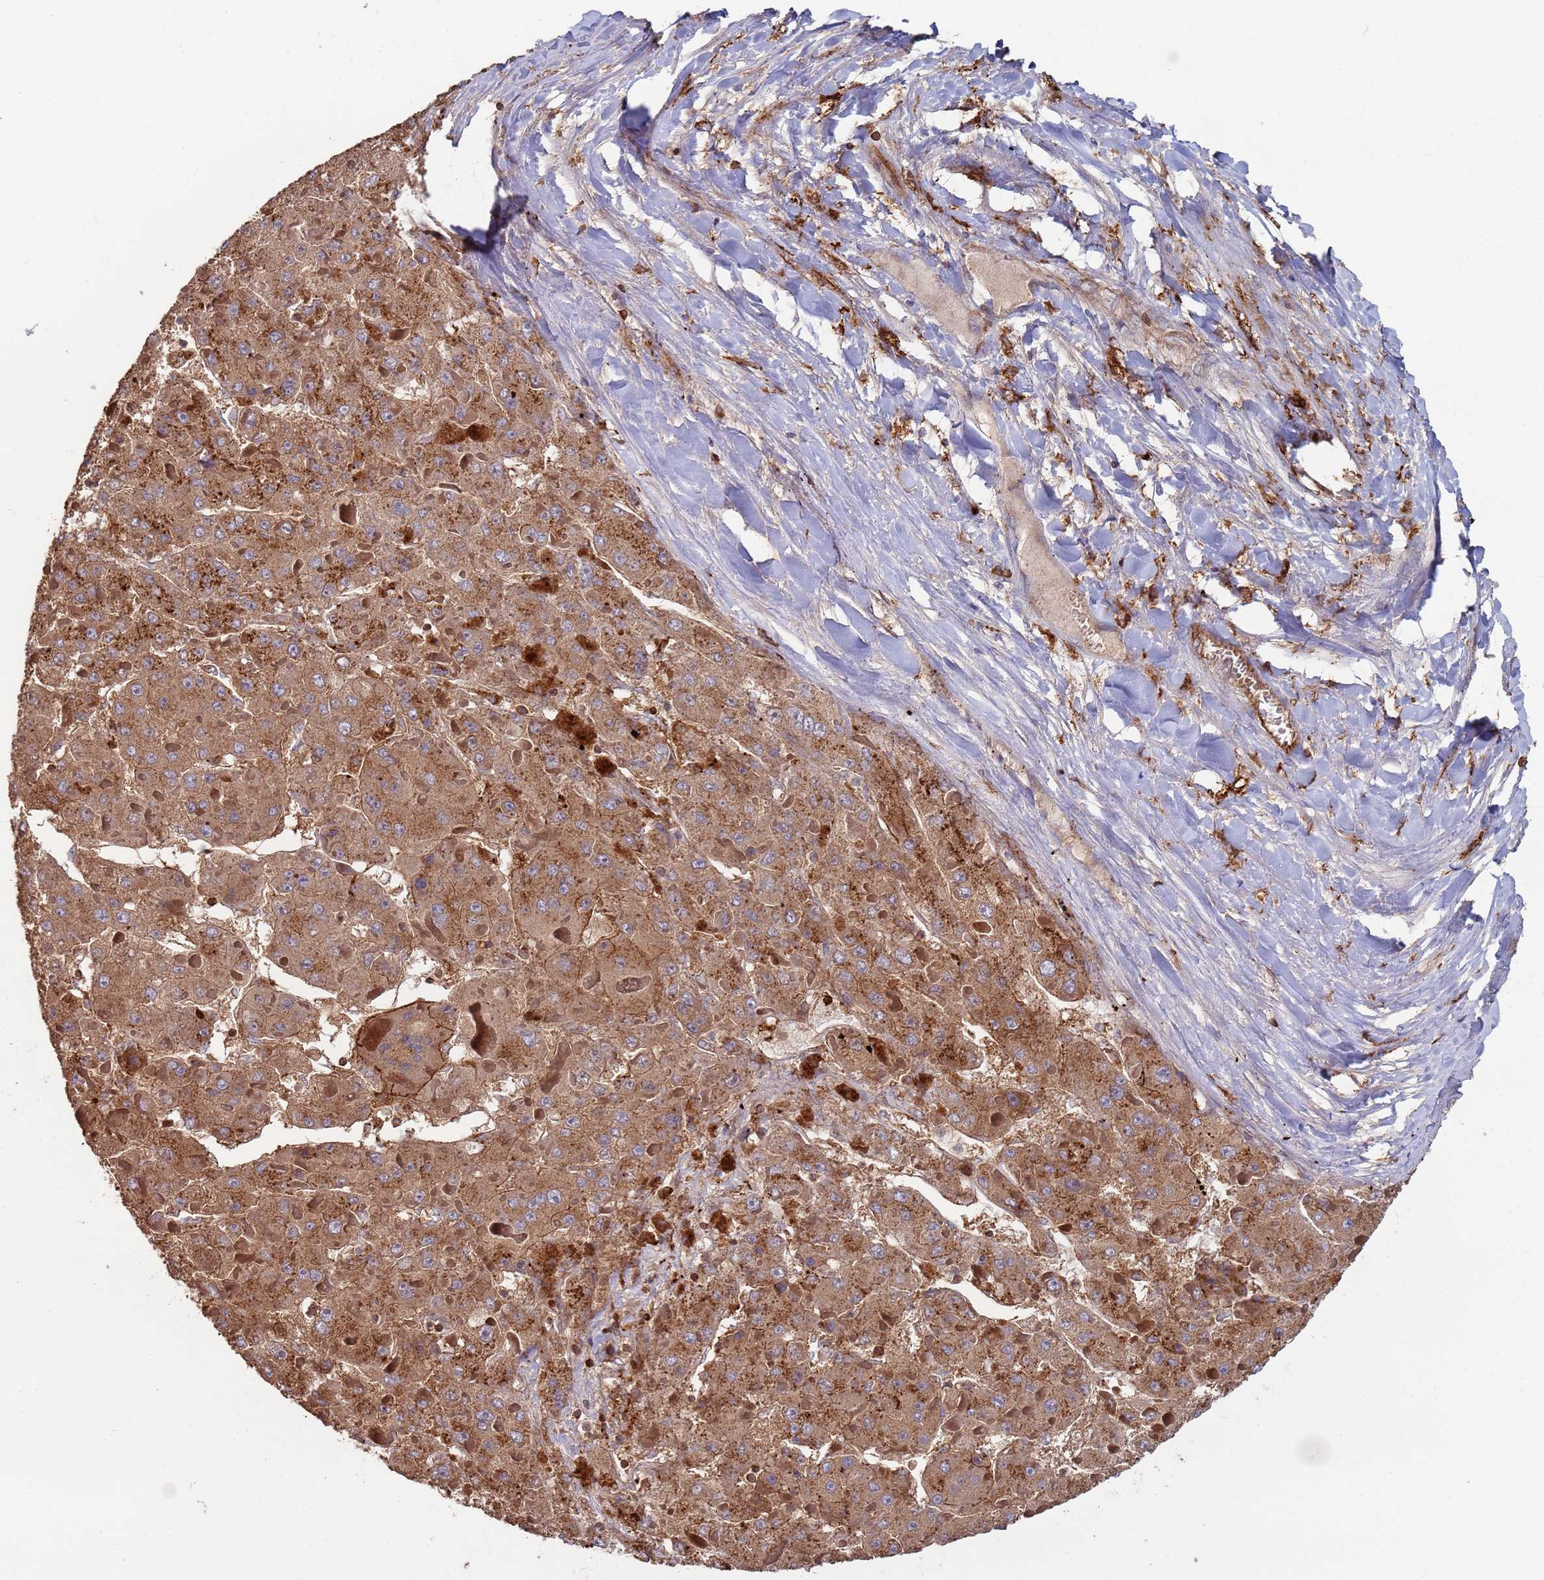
{"staining": {"intensity": "moderate", "quantity": ">75%", "location": "cytoplasmic/membranous"}, "tissue": "liver cancer", "cell_type": "Tumor cells", "image_type": "cancer", "snomed": [{"axis": "morphology", "description": "Carcinoma, Hepatocellular, NOS"}, {"axis": "topography", "description": "Liver"}], "caption": "Immunohistochemistry (IHC) (DAB) staining of hepatocellular carcinoma (liver) shows moderate cytoplasmic/membranous protein staining in about >75% of tumor cells.", "gene": "MALRD1", "patient": {"sex": "female", "age": 73}}